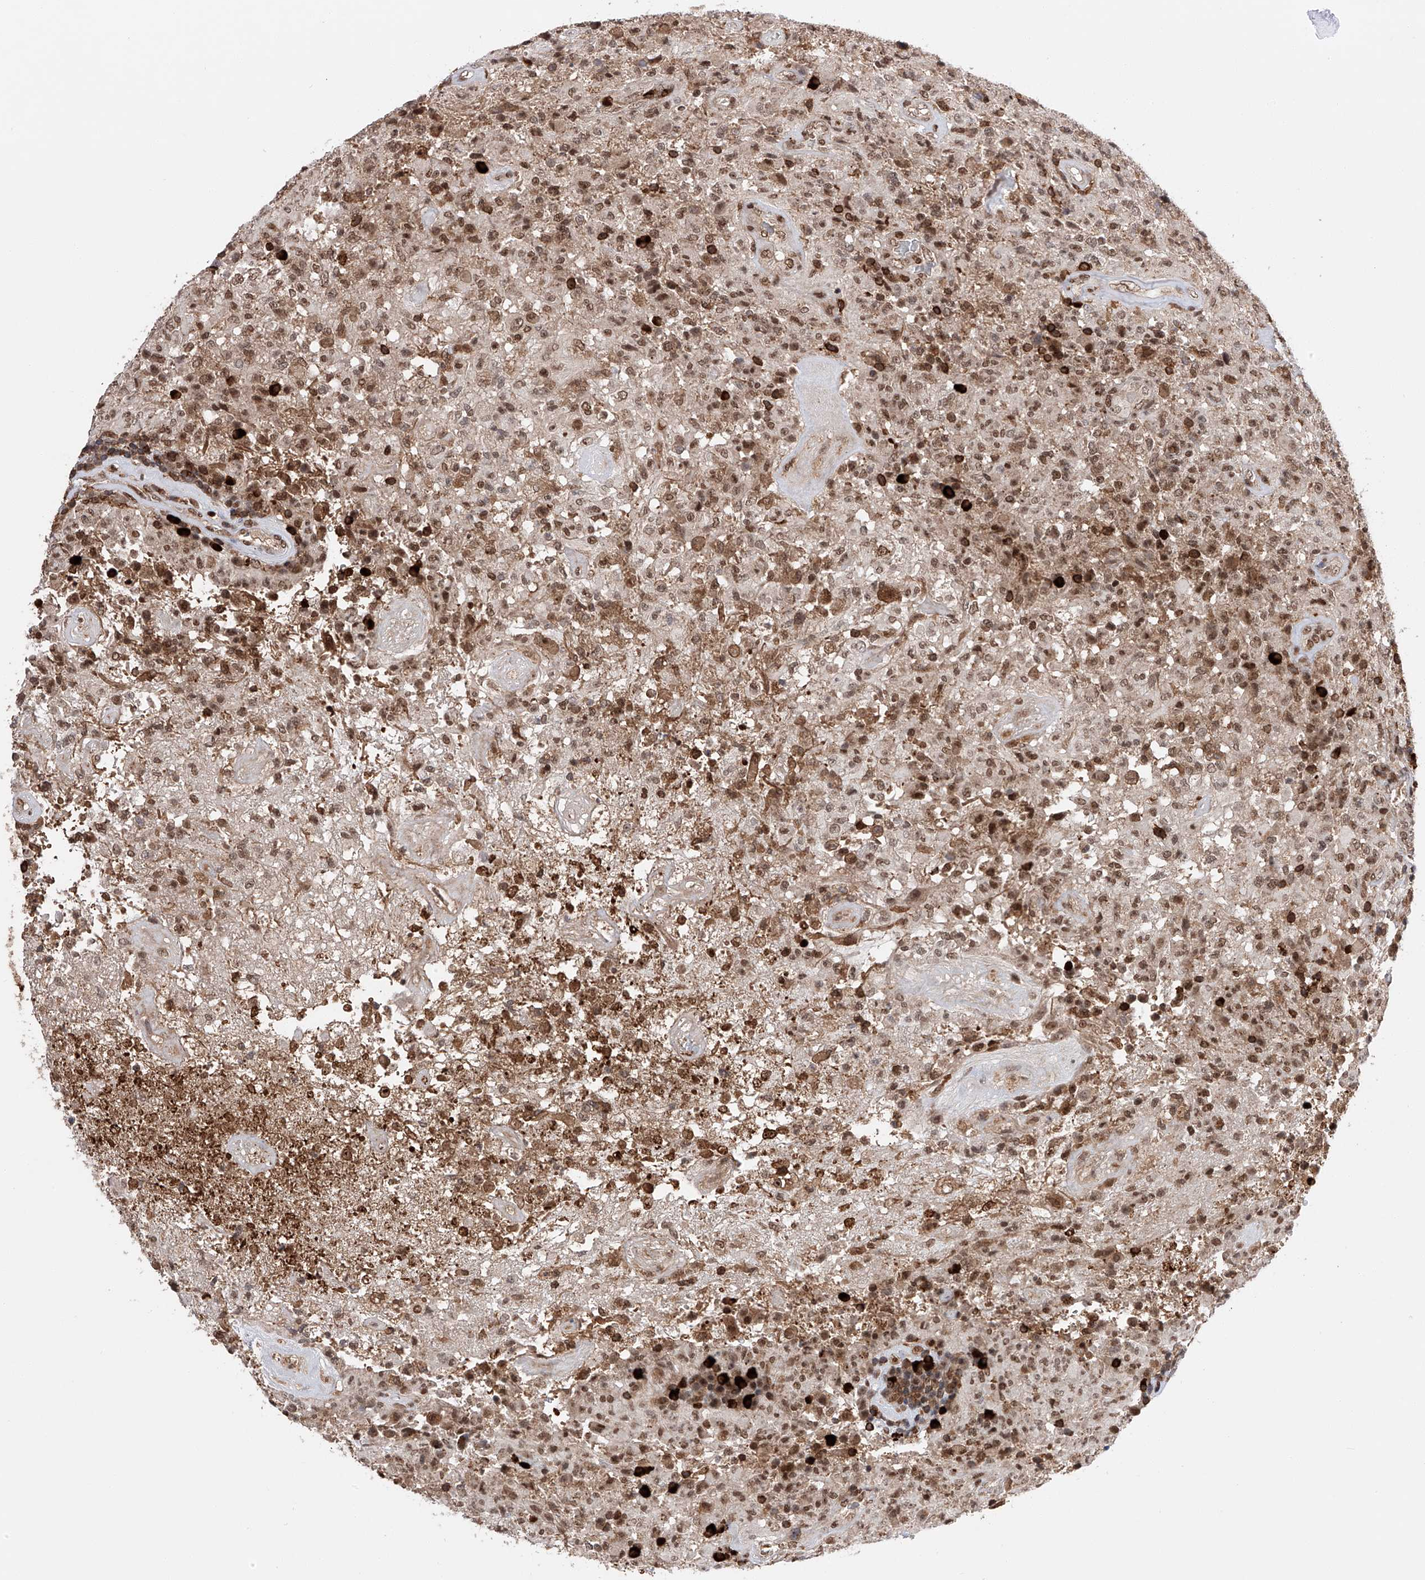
{"staining": {"intensity": "moderate", "quantity": ">75%", "location": "nuclear"}, "tissue": "glioma", "cell_type": "Tumor cells", "image_type": "cancer", "snomed": [{"axis": "morphology", "description": "Glioma, malignant, High grade"}, {"axis": "topography", "description": "Brain"}], "caption": "A brown stain highlights moderate nuclear expression of a protein in human high-grade glioma (malignant) tumor cells. (DAB (3,3'-diaminobenzidine) = brown stain, brightfield microscopy at high magnification).", "gene": "ZNF280D", "patient": {"sex": "female", "age": 57}}